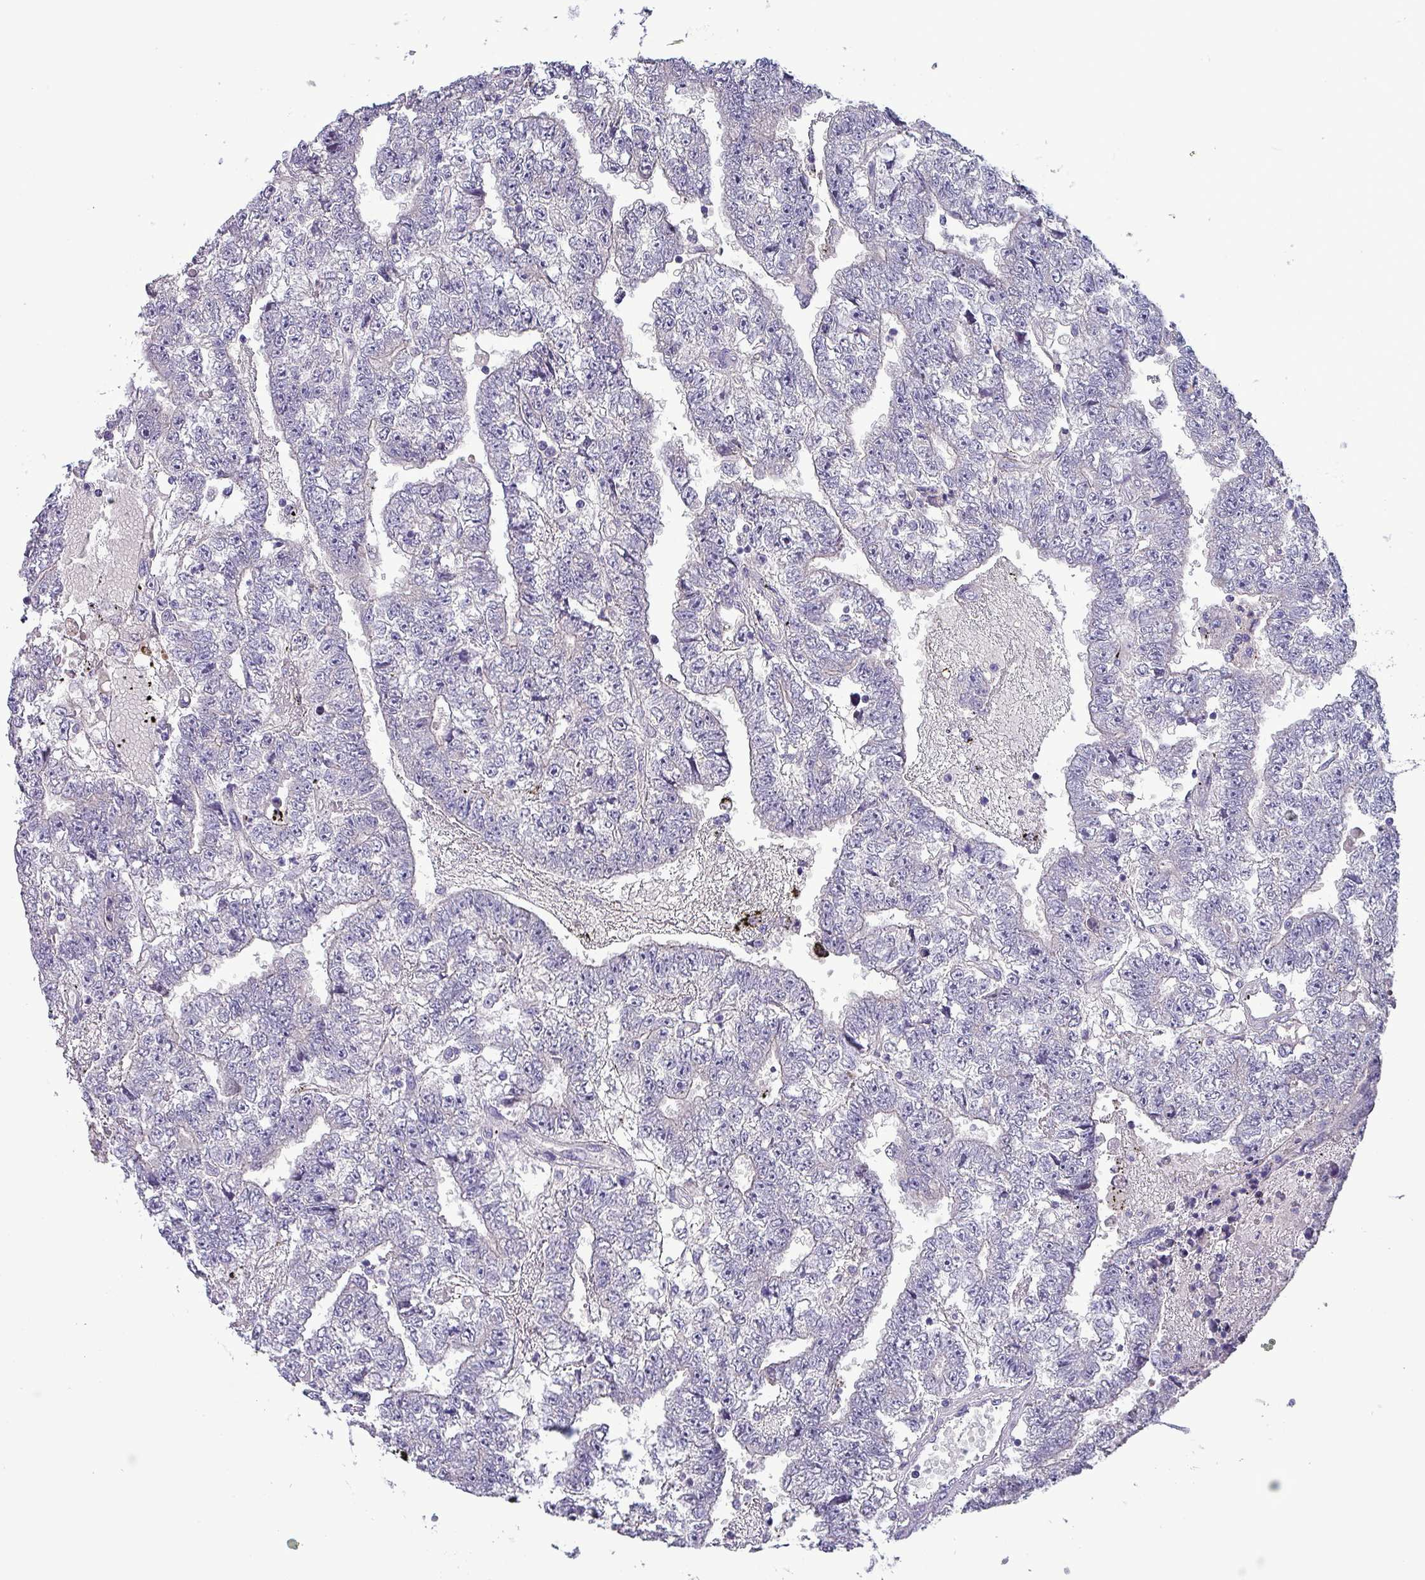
{"staining": {"intensity": "negative", "quantity": "none", "location": "none"}, "tissue": "testis cancer", "cell_type": "Tumor cells", "image_type": "cancer", "snomed": [{"axis": "morphology", "description": "Carcinoma, Embryonal, NOS"}, {"axis": "topography", "description": "Testis"}], "caption": "Testis embryonal carcinoma was stained to show a protein in brown. There is no significant positivity in tumor cells.", "gene": "HSD3B7", "patient": {"sex": "male", "age": 25}}